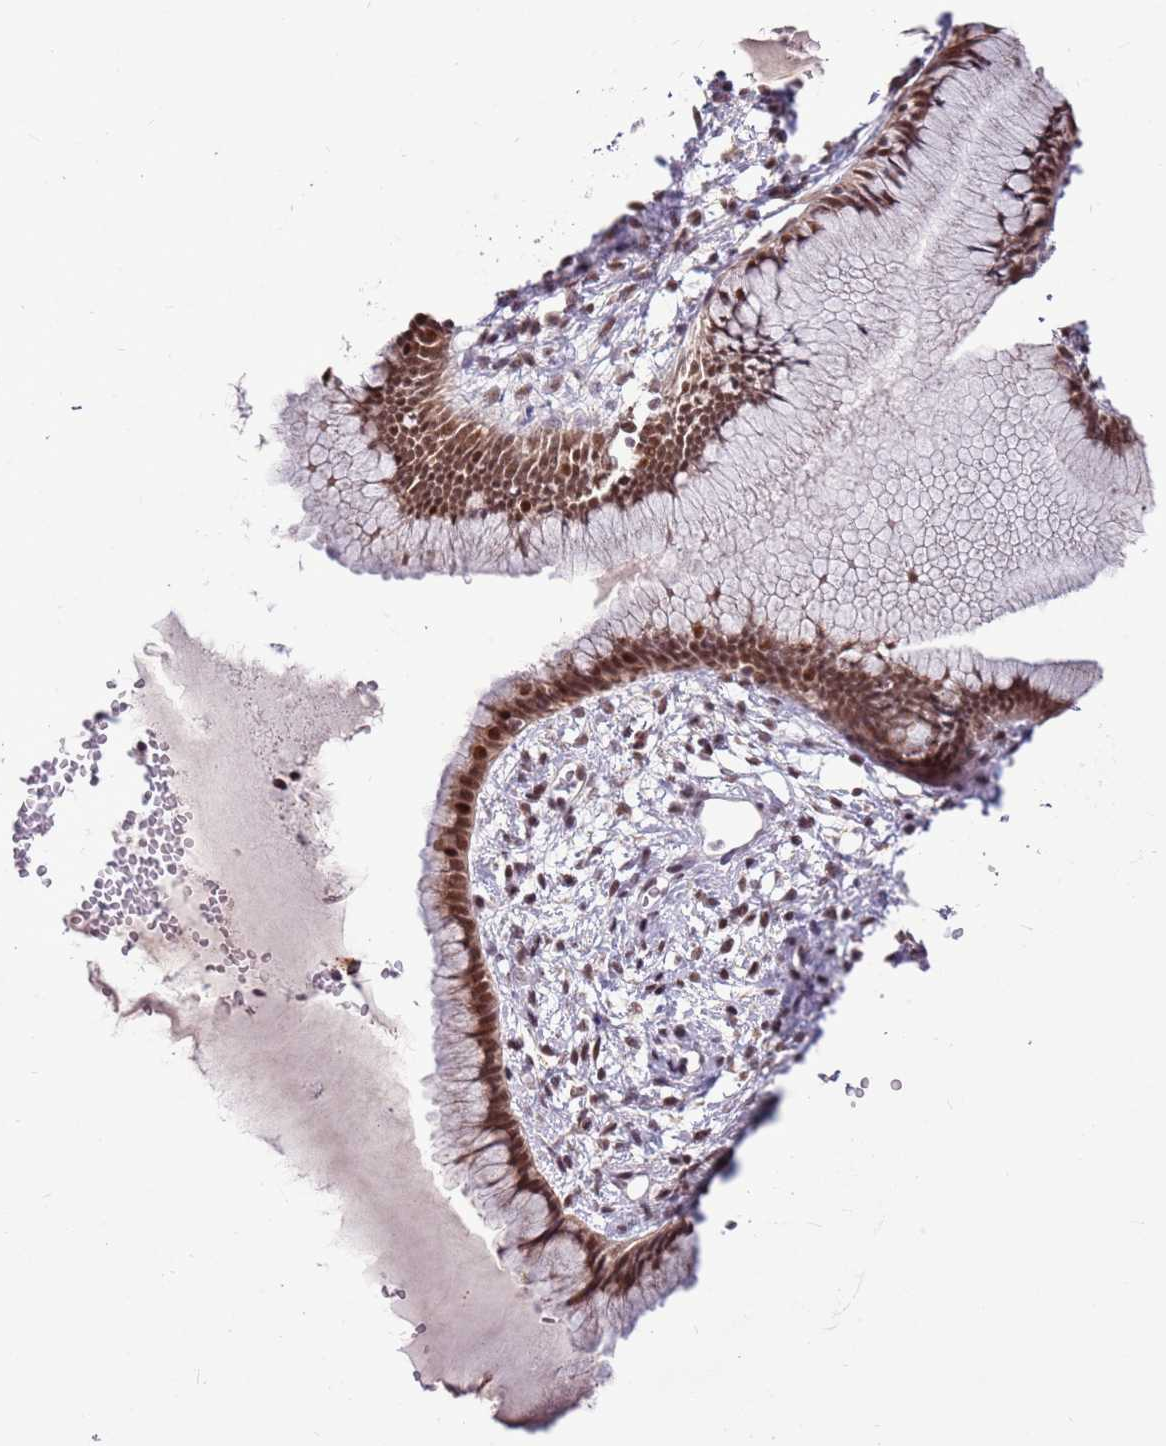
{"staining": {"intensity": "strong", "quantity": ">75%", "location": "cytoplasmic/membranous,nuclear"}, "tissue": "cervix", "cell_type": "Glandular cells", "image_type": "normal", "snomed": [{"axis": "morphology", "description": "Normal tissue, NOS"}, {"axis": "topography", "description": "Cervix"}], "caption": "This is a micrograph of immunohistochemistry staining of unremarkable cervix, which shows strong positivity in the cytoplasmic/membranous,nuclear of glandular cells.", "gene": "AKAP8L", "patient": {"sex": "female", "age": 42}}